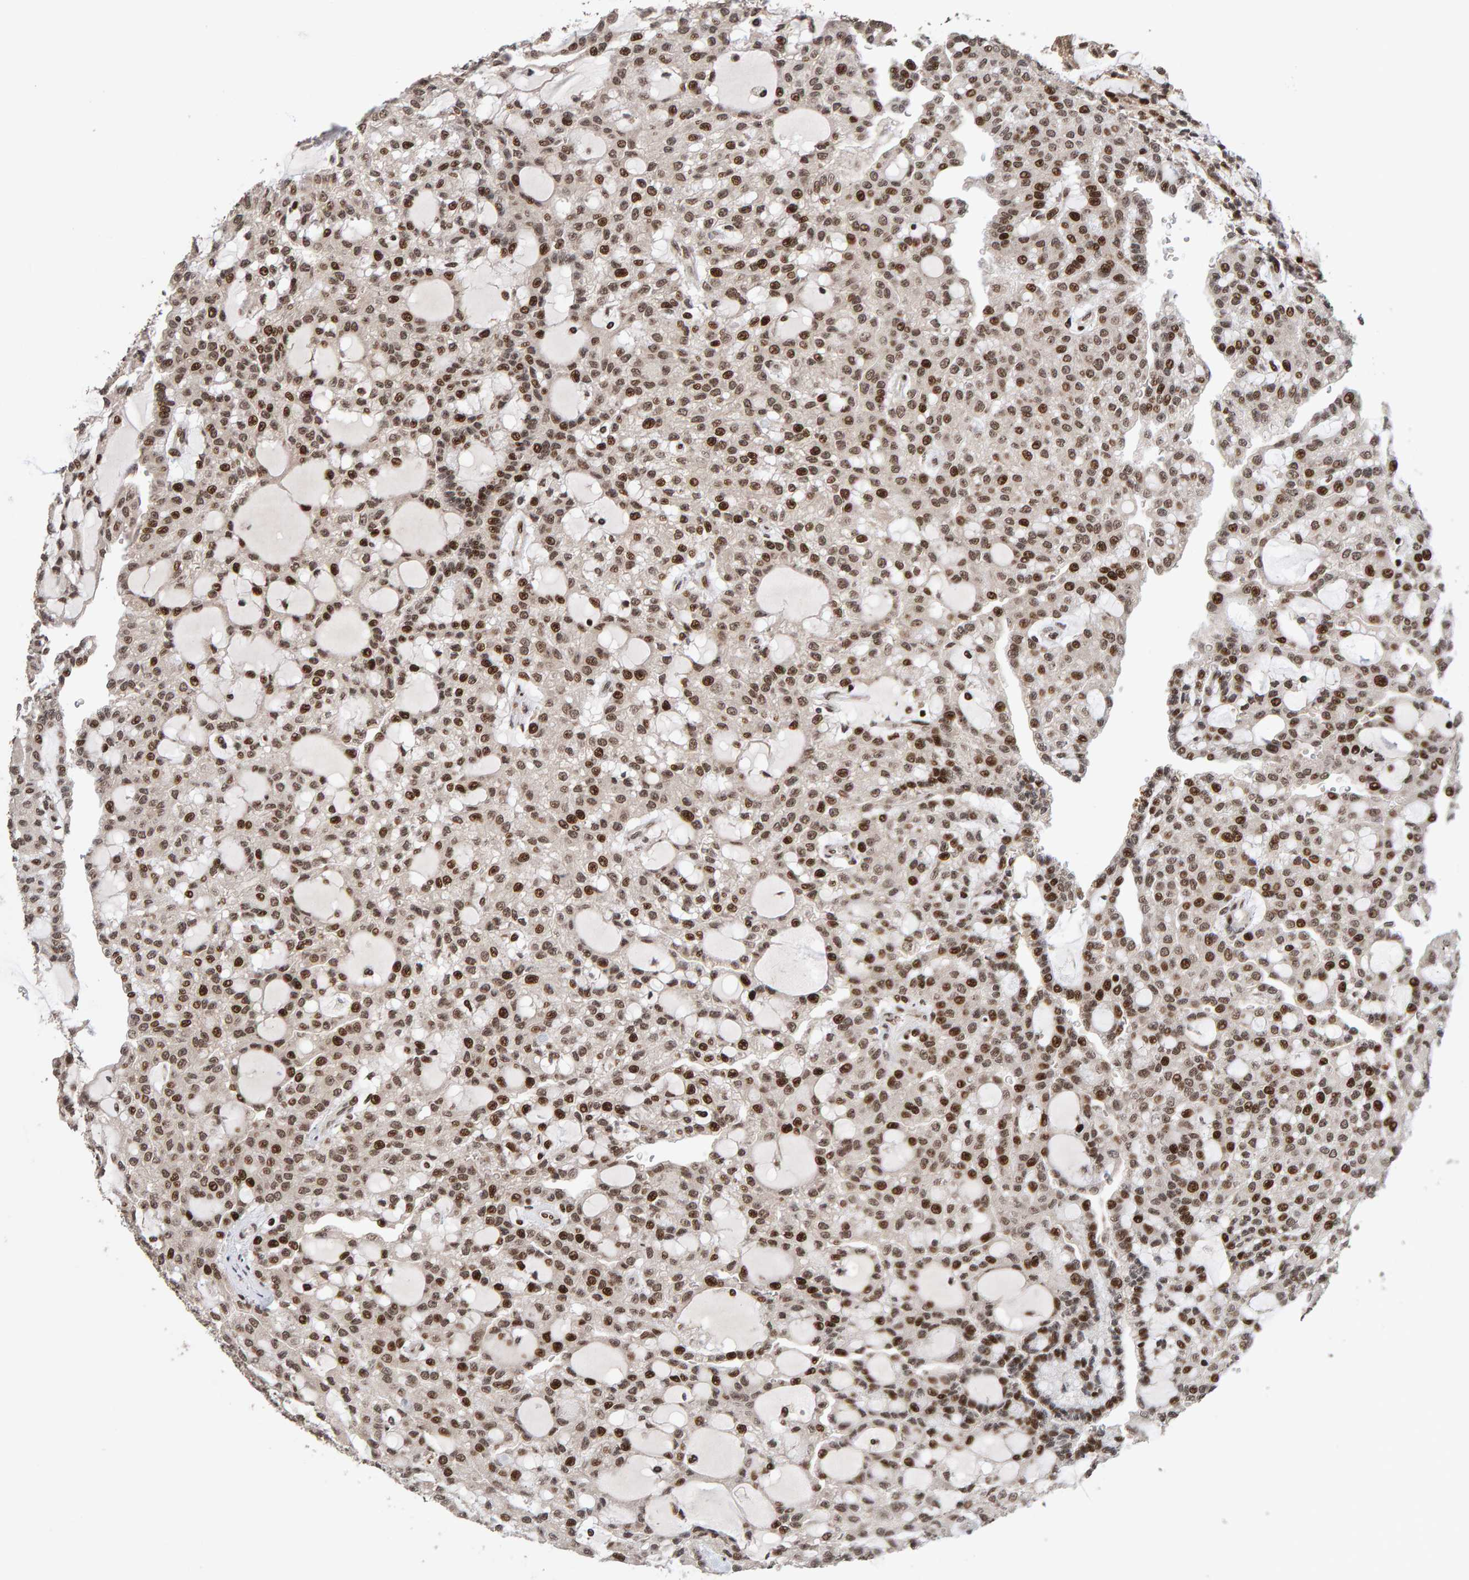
{"staining": {"intensity": "strong", "quantity": ">75%", "location": "nuclear"}, "tissue": "renal cancer", "cell_type": "Tumor cells", "image_type": "cancer", "snomed": [{"axis": "morphology", "description": "Adenocarcinoma, NOS"}, {"axis": "topography", "description": "Kidney"}], "caption": "Strong nuclear staining for a protein is appreciated in about >75% of tumor cells of renal adenocarcinoma using immunohistochemistry.", "gene": "CHD4", "patient": {"sex": "male", "age": 63}}